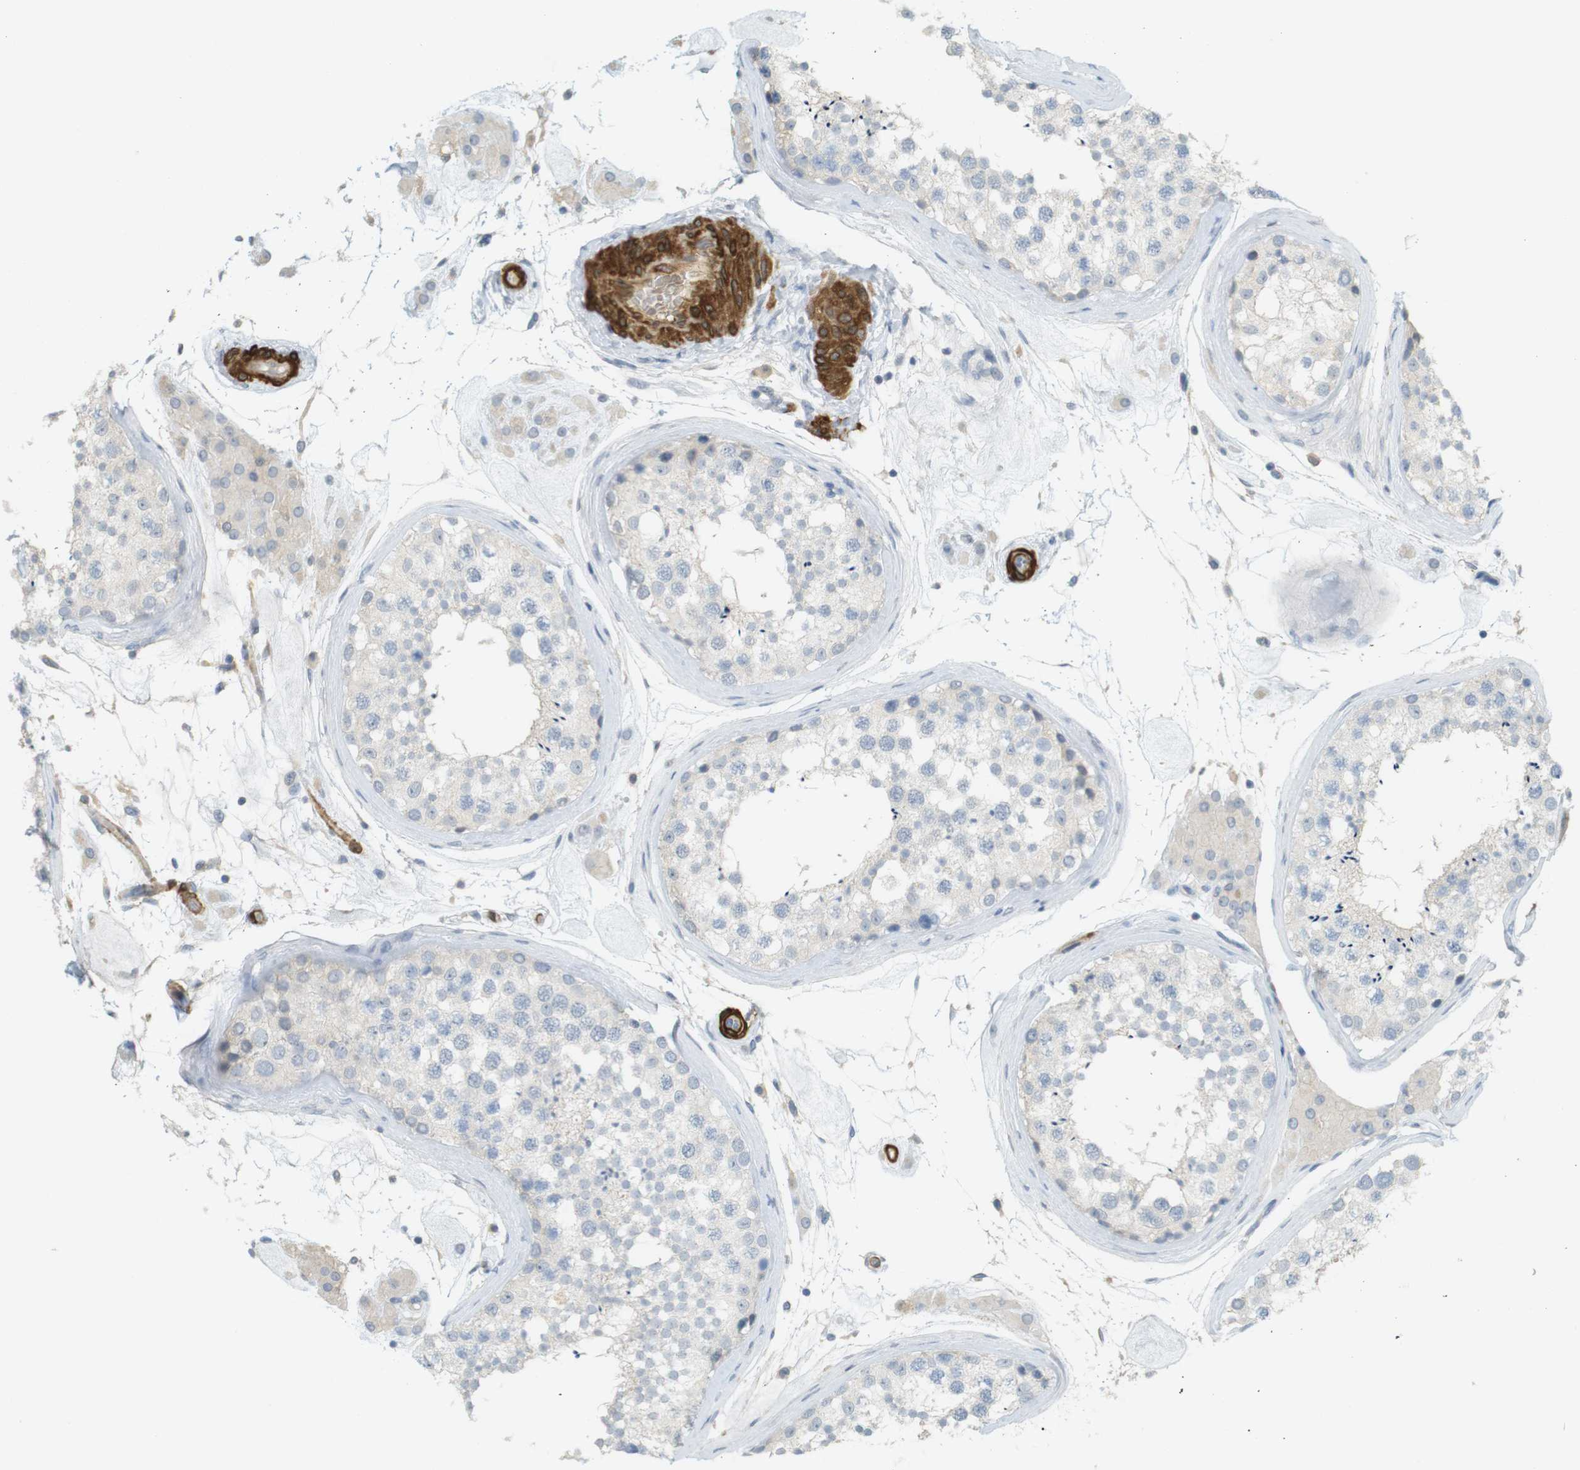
{"staining": {"intensity": "weak", "quantity": "<25%", "location": "cytoplasmic/membranous"}, "tissue": "testis", "cell_type": "Cells in seminiferous ducts", "image_type": "normal", "snomed": [{"axis": "morphology", "description": "Normal tissue, NOS"}, {"axis": "topography", "description": "Testis"}], "caption": "This is an IHC micrograph of normal human testis. There is no expression in cells in seminiferous ducts.", "gene": "PDE3A", "patient": {"sex": "male", "age": 46}}